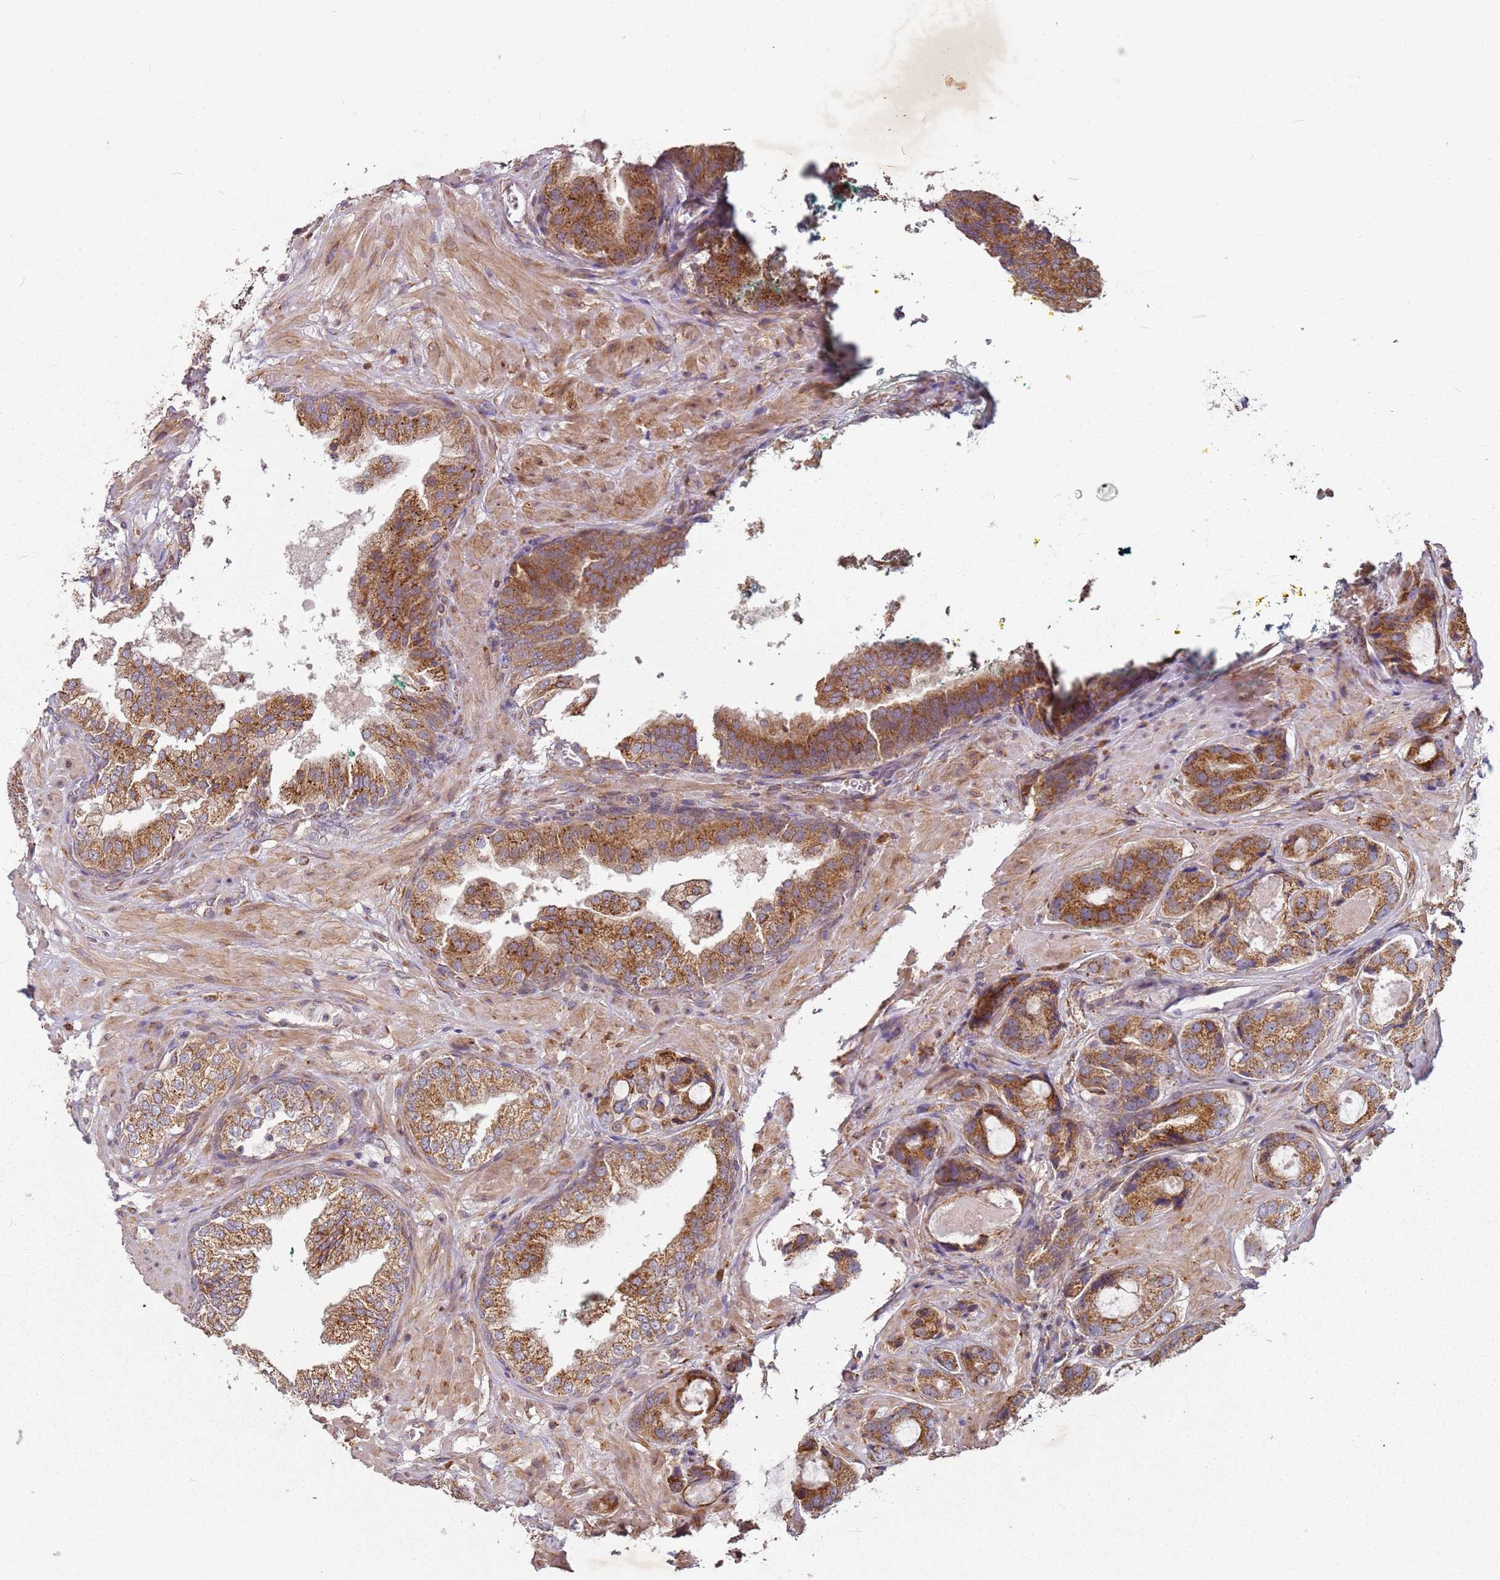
{"staining": {"intensity": "moderate", "quantity": ">75%", "location": "cytoplasmic/membranous"}, "tissue": "prostate cancer", "cell_type": "Tumor cells", "image_type": "cancer", "snomed": [{"axis": "morphology", "description": "Adenocarcinoma, High grade"}, {"axis": "topography", "description": "Prostate"}], "caption": "DAB (3,3'-diaminobenzidine) immunohistochemical staining of human prostate cancer demonstrates moderate cytoplasmic/membranous protein positivity in about >75% of tumor cells.", "gene": "ARFRP1", "patient": {"sex": "male", "age": 59}}